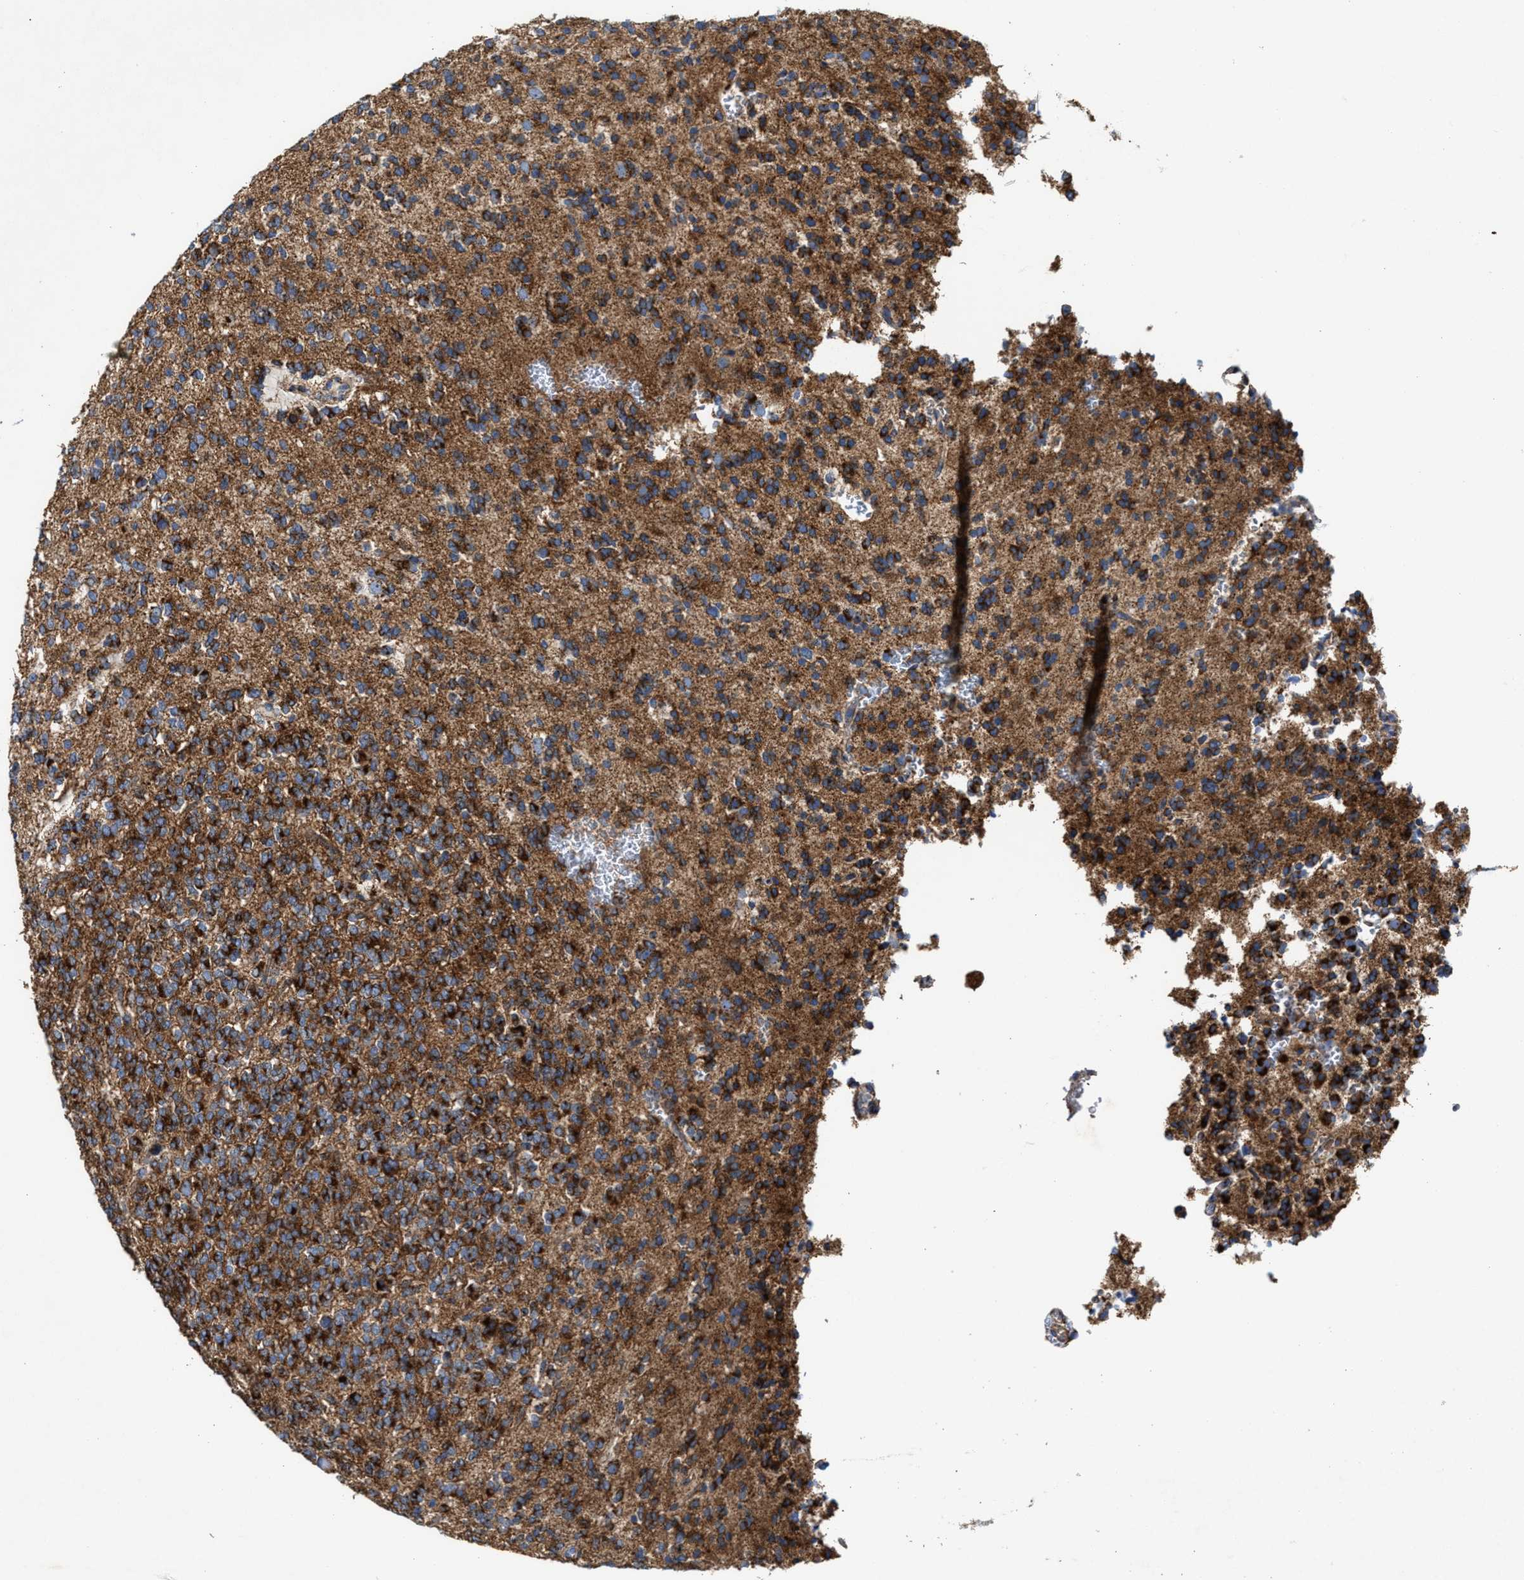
{"staining": {"intensity": "strong", "quantity": ">75%", "location": "cytoplasmic/membranous"}, "tissue": "glioma", "cell_type": "Tumor cells", "image_type": "cancer", "snomed": [{"axis": "morphology", "description": "Glioma, malignant, Low grade"}, {"axis": "topography", "description": "Brain"}], "caption": "High-power microscopy captured an IHC histopathology image of glioma, revealing strong cytoplasmic/membranous expression in approximately >75% of tumor cells.", "gene": "MECR", "patient": {"sex": "male", "age": 38}}